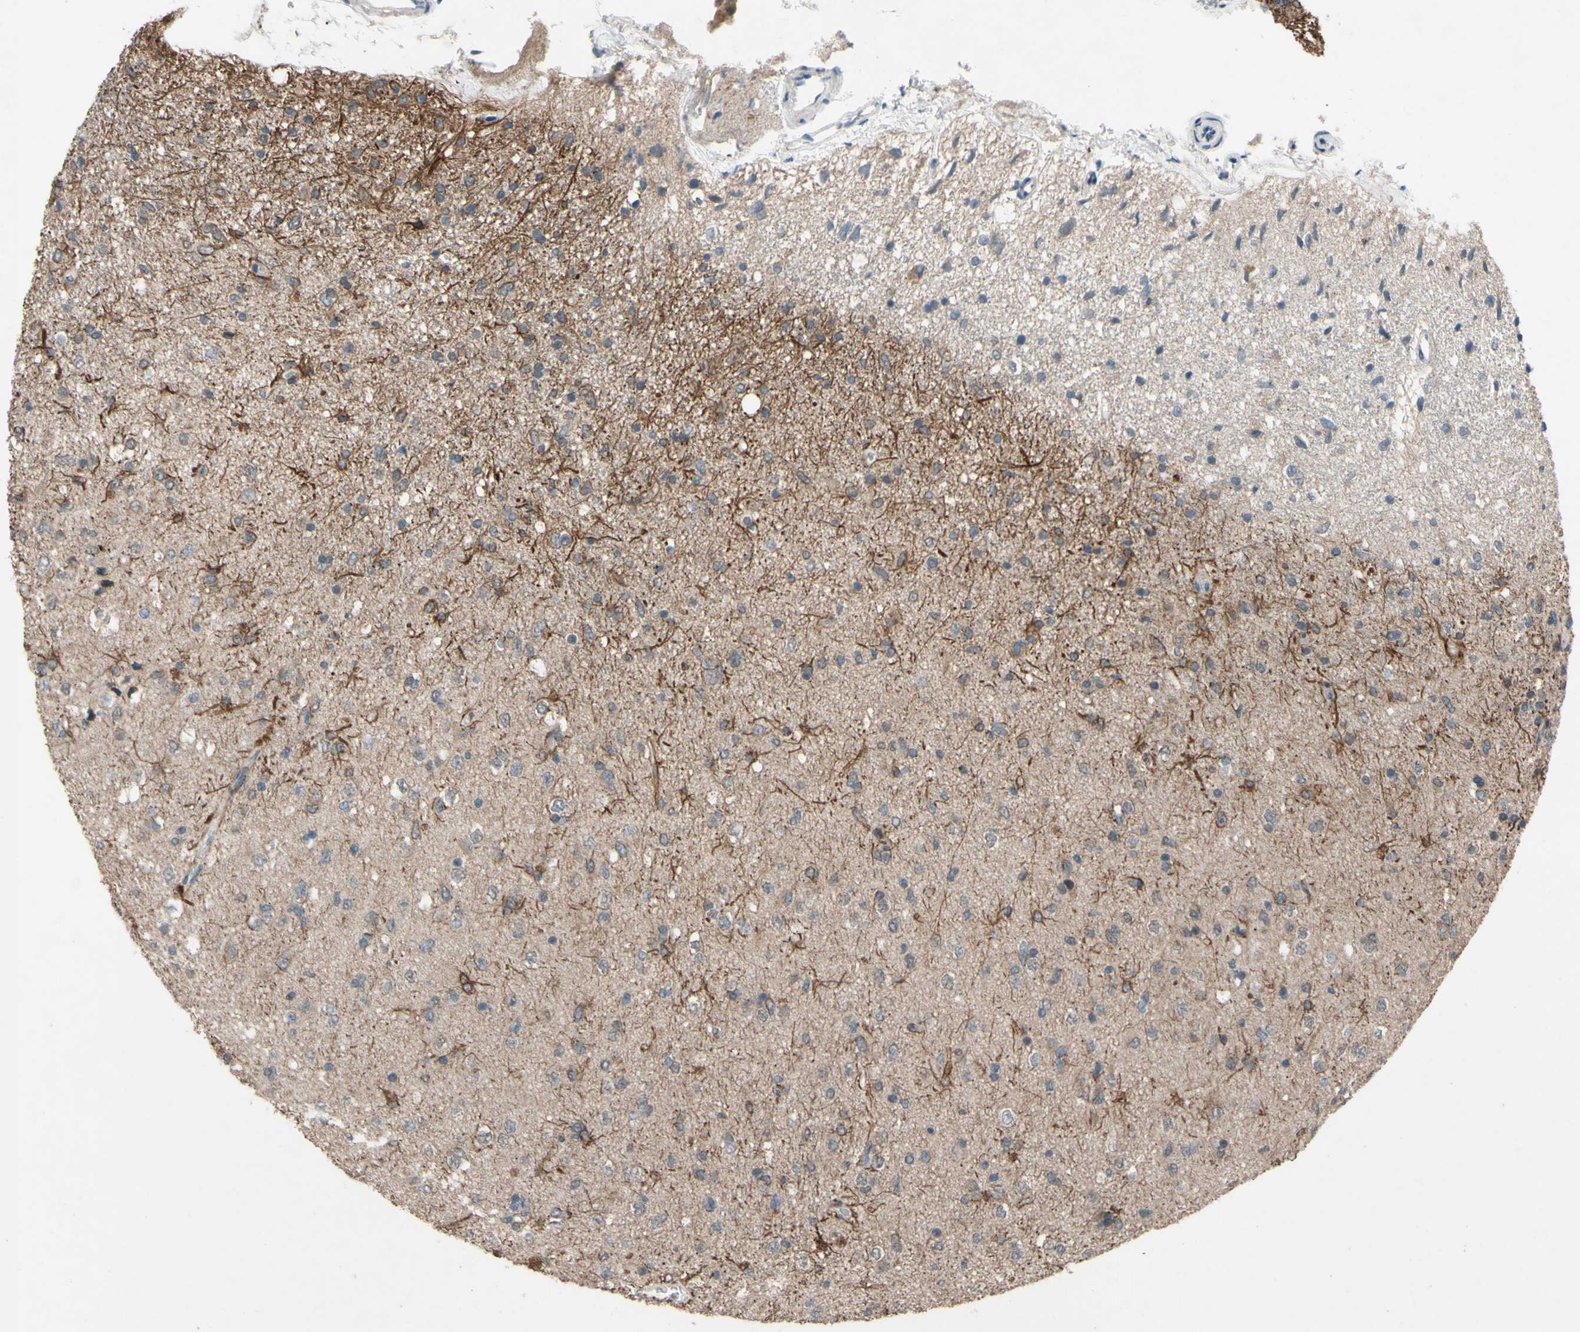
{"staining": {"intensity": "negative", "quantity": "none", "location": "none"}, "tissue": "glioma", "cell_type": "Tumor cells", "image_type": "cancer", "snomed": [{"axis": "morphology", "description": "Glioma, malignant, Low grade"}, {"axis": "topography", "description": "Brain"}], "caption": "The photomicrograph exhibits no significant staining in tumor cells of glioma.", "gene": "CDCP1", "patient": {"sex": "male", "age": 77}}